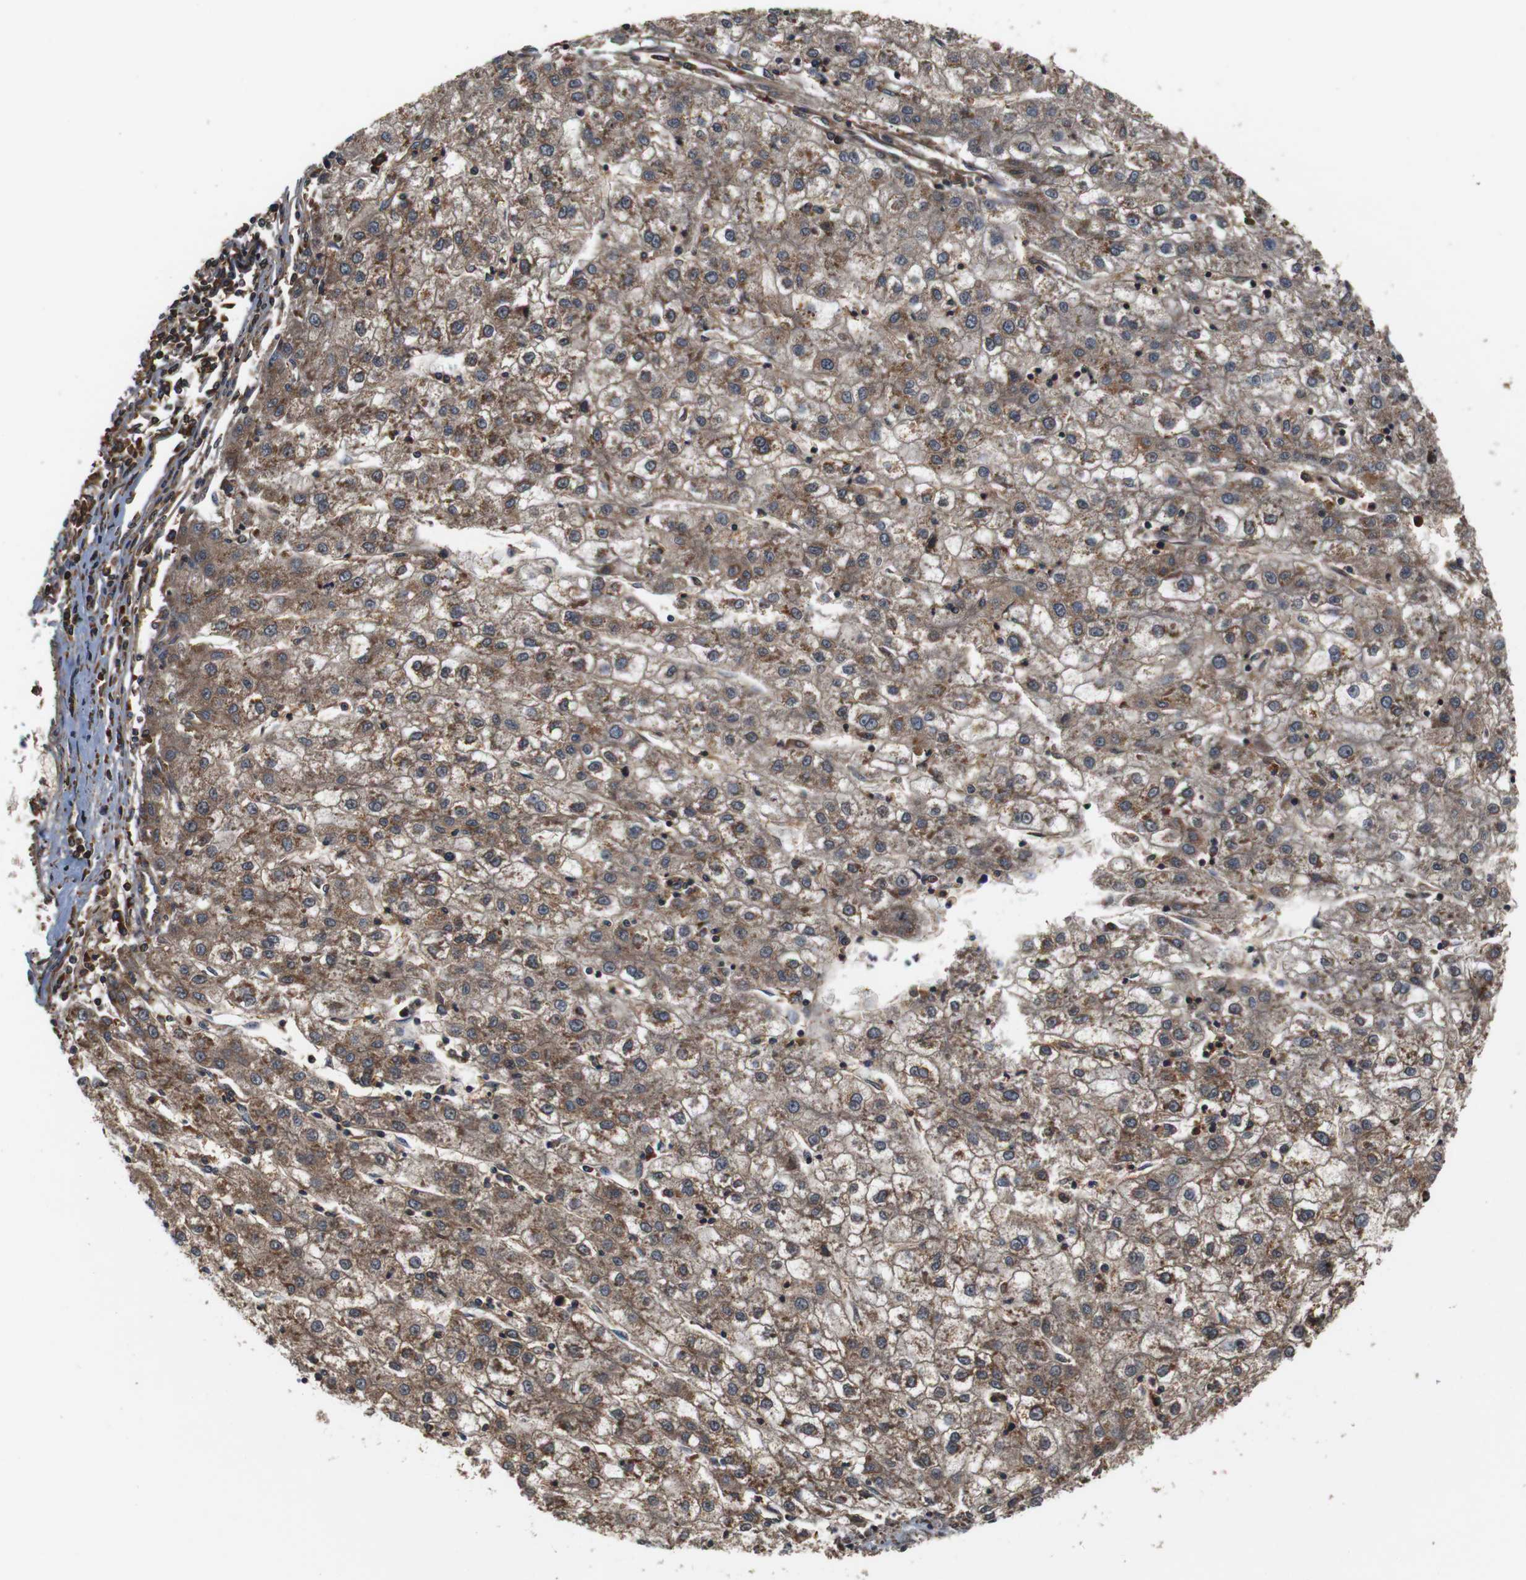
{"staining": {"intensity": "moderate", "quantity": ">75%", "location": "cytoplasmic/membranous"}, "tissue": "liver cancer", "cell_type": "Tumor cells", "image_type": "cancer", "snomed": [{"axis": "morphology", "description": "Carcinoma, Hepatocellular, NOS"}, {"axis": "topography", "description": "Liver"}], "caption": "Protein positivity by immunohistochemistry (IHC) displays moderate cytoplasmic/membranous positivity in approximately >75% of tumor cells in liver cancer.", "gene": "LRP4", "patient": {"sex": "male", "age": 72}}